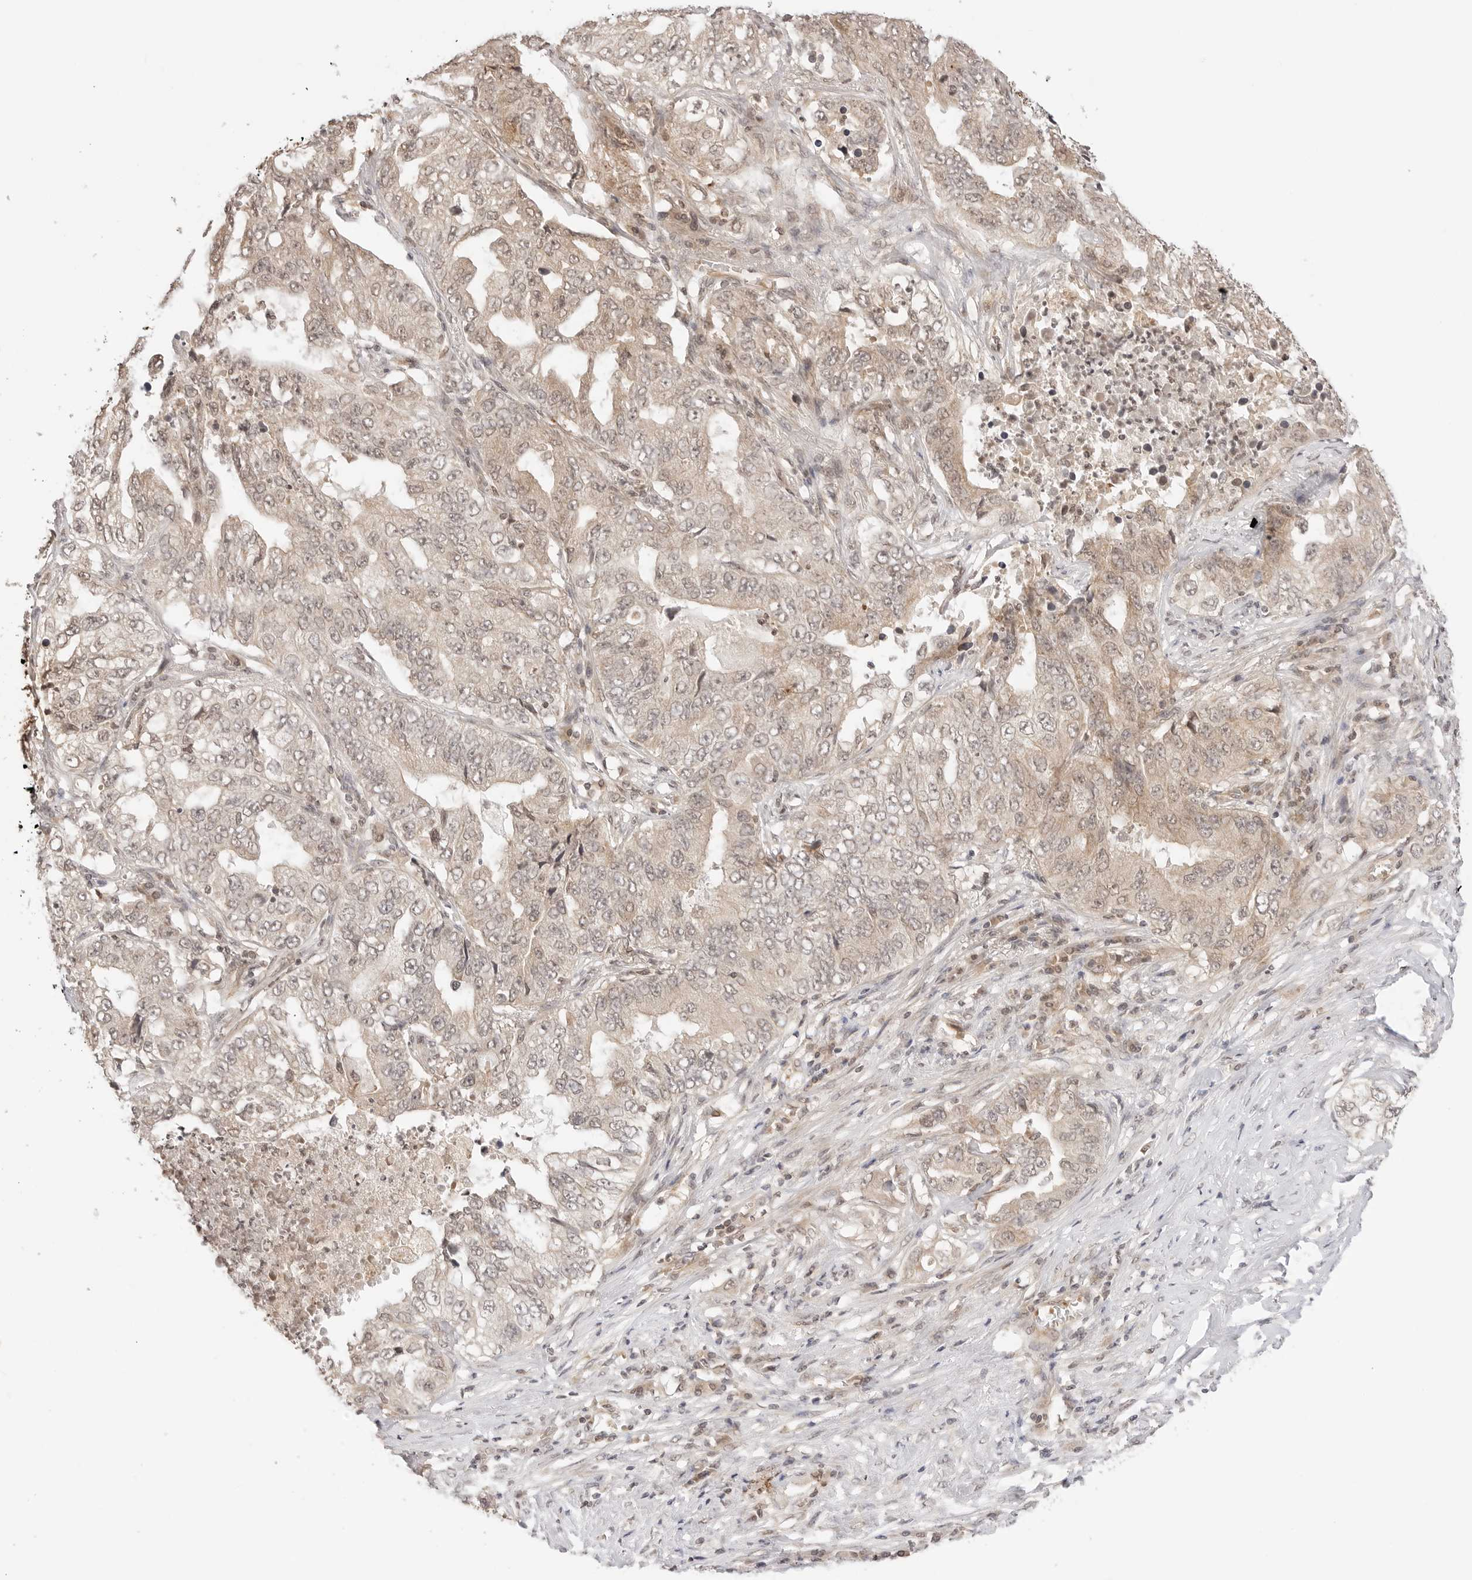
{"staining": {"intensity": "weak", "quantity": ">75%", "location": "cytoplasmic/membranous"}, "tissue": "lung cancer", "cell_type": "Tumor cells", "image_type": "cancer", "snomed": [{"axis": "morphology", "description": "Adenocarcinoma, NOS"}, {"axis": "topography", "description": "Lung"}], "caption": "Adenocarcinoma (lung) stained for a protein displays weak cytoplasmic/membranous positivity in tumor cells.", "gene": "GPR34", "patient": {"sex": "female", "age": 51}}